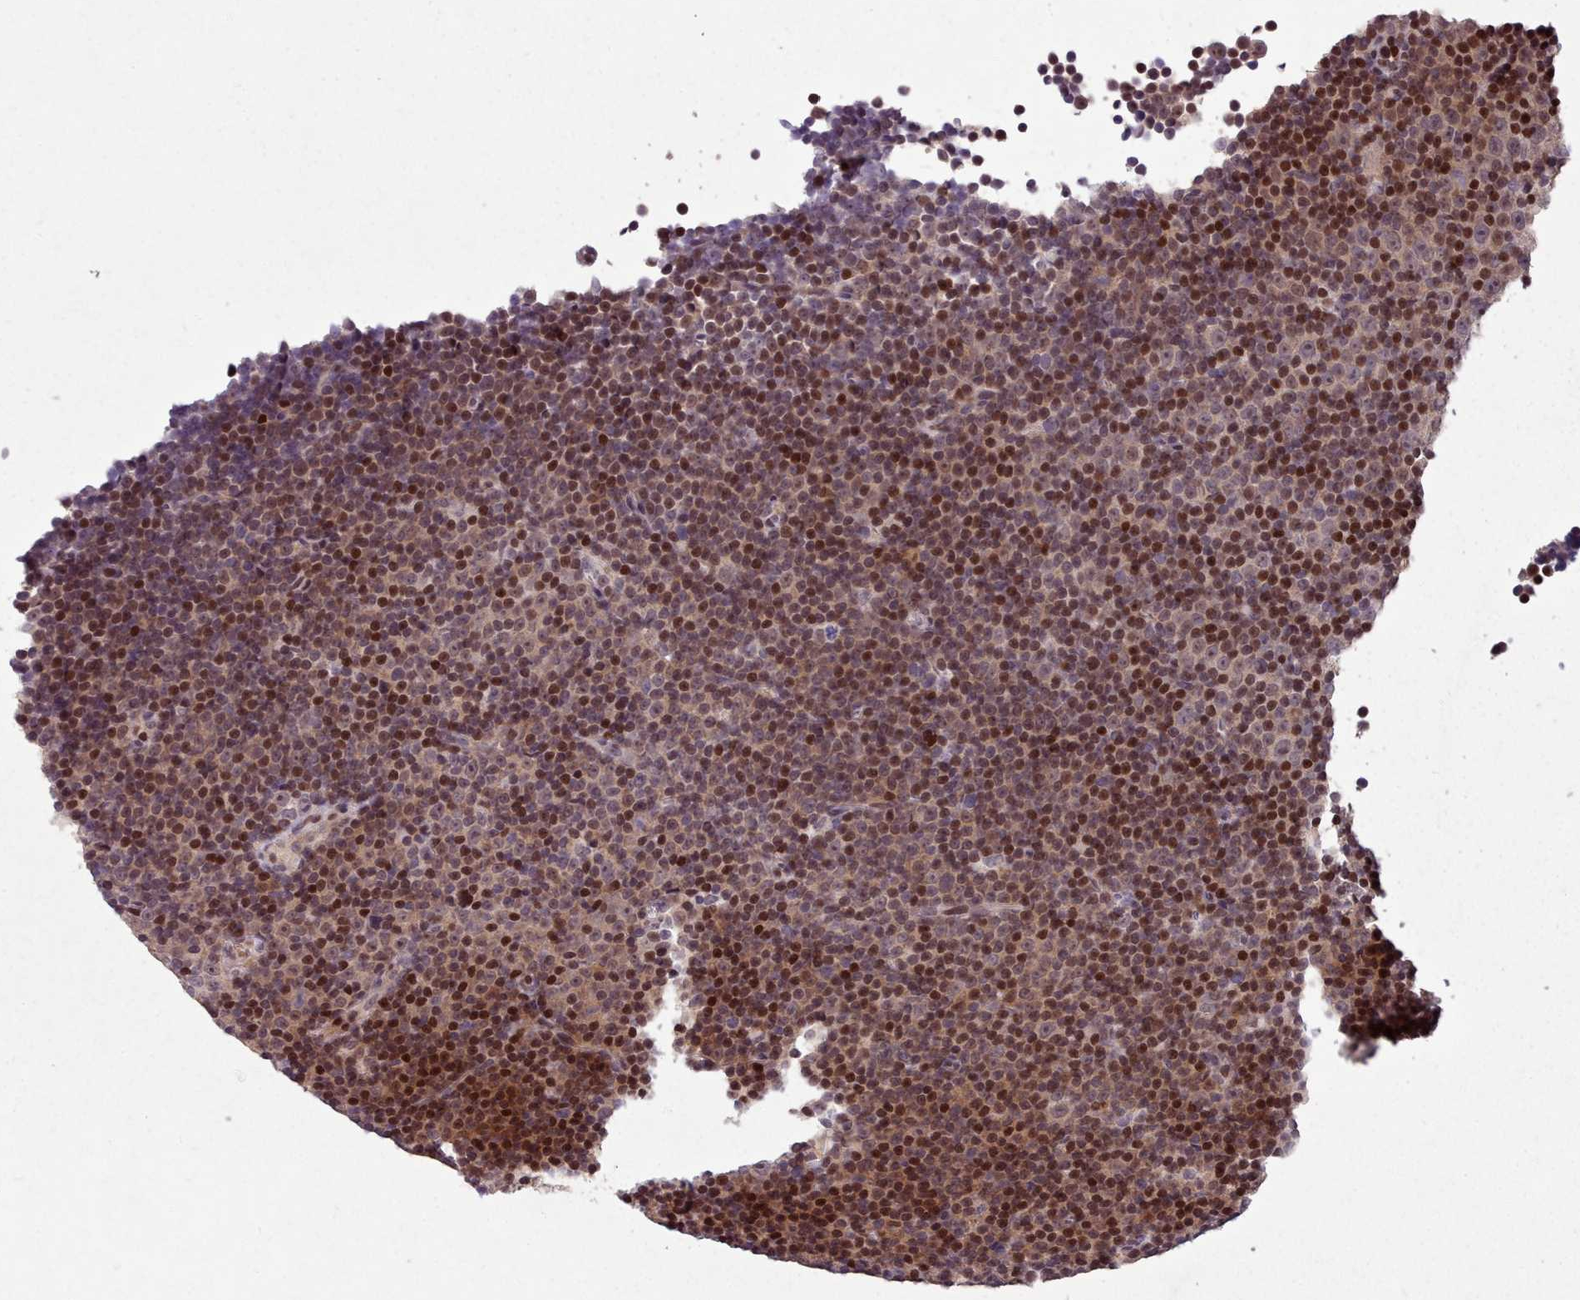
{"staining": {"intensity": "strong", "quantity": "25%-75%", "location": "nuclear"}, "tissue": "lymphoma", "cell_type": "Tumor cells", "image_type": "cancer", "snomed": [{"axis": "morphology", "description": "Malignant lymphoma, non-Hodgkin's type, Low grade"}, {"axis": "topography", "description": "Lymph node"}], "caption": "Human lymphoma stained for a protein (brown) exhibits strong nuclear positive expression in about 25%-75% of tumor cells.", "gene": "ENSA", "patient": {"sex": "female", "age": 67}}